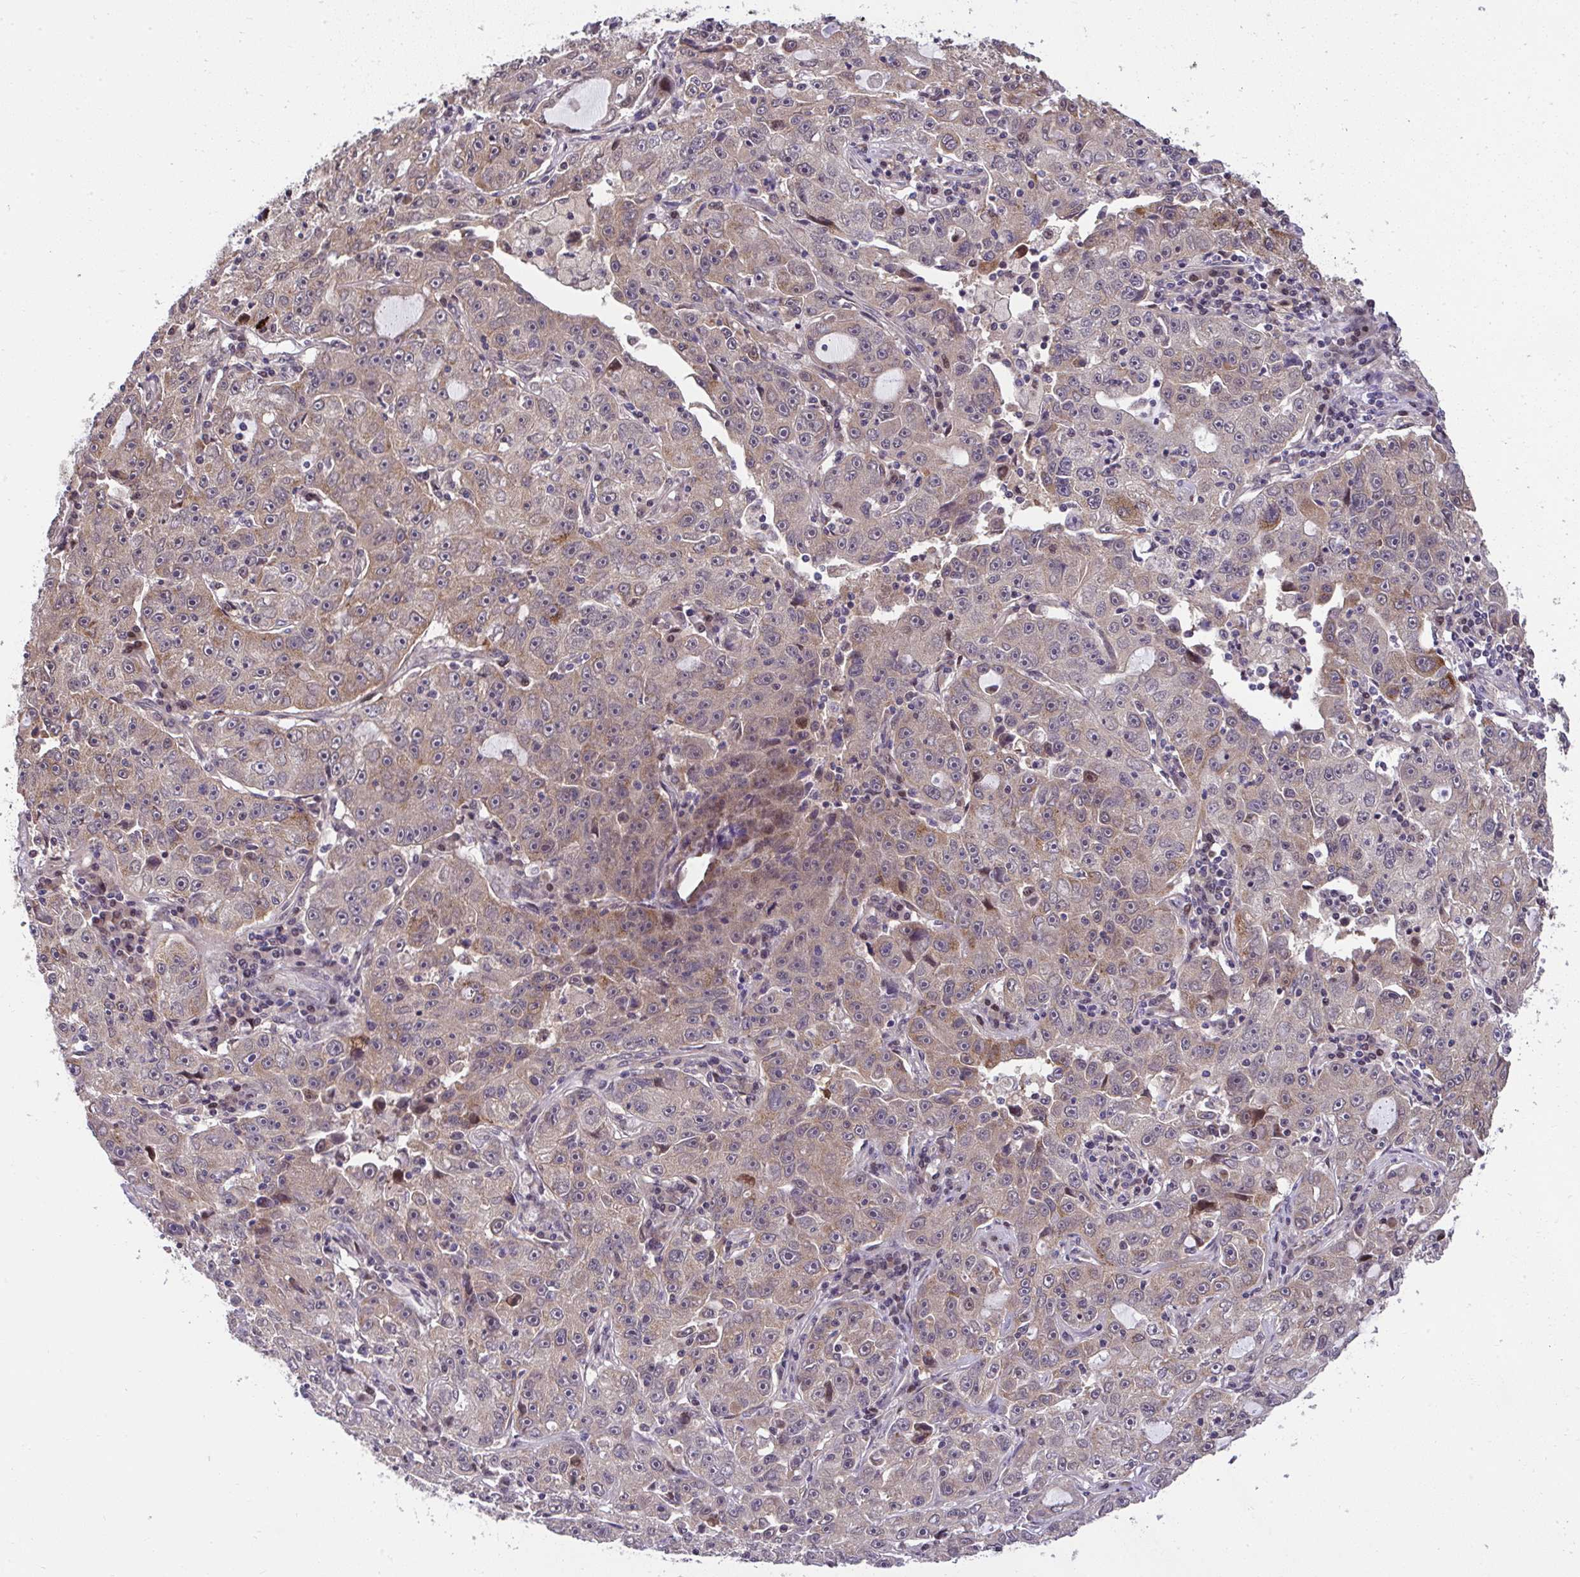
{"staining": {"intensity": "weak", "quantity": "25%-75%", "location": "cytoplasmic/membranous"}, "tissue": "lung cancer", "cell_type": "Tumor cells", "image_type": "cancer", "snomed": [{"axis": "morphology", "description": "Normal morphology"}, {"axis": "morphology", "description": "Adenocarcinoma, NOS"}, {"axis": "topography", "description": "Lymph node"}, {"axis": "topography", "description": "Lung"}], "caption": "A low amount of weak cytoplasmic/membranous staining is identified in about 25%-75% of tumor cells in lung cancer tissue.", "gene": "RDH14", "patient": {"sex": "female", "age": 57}}